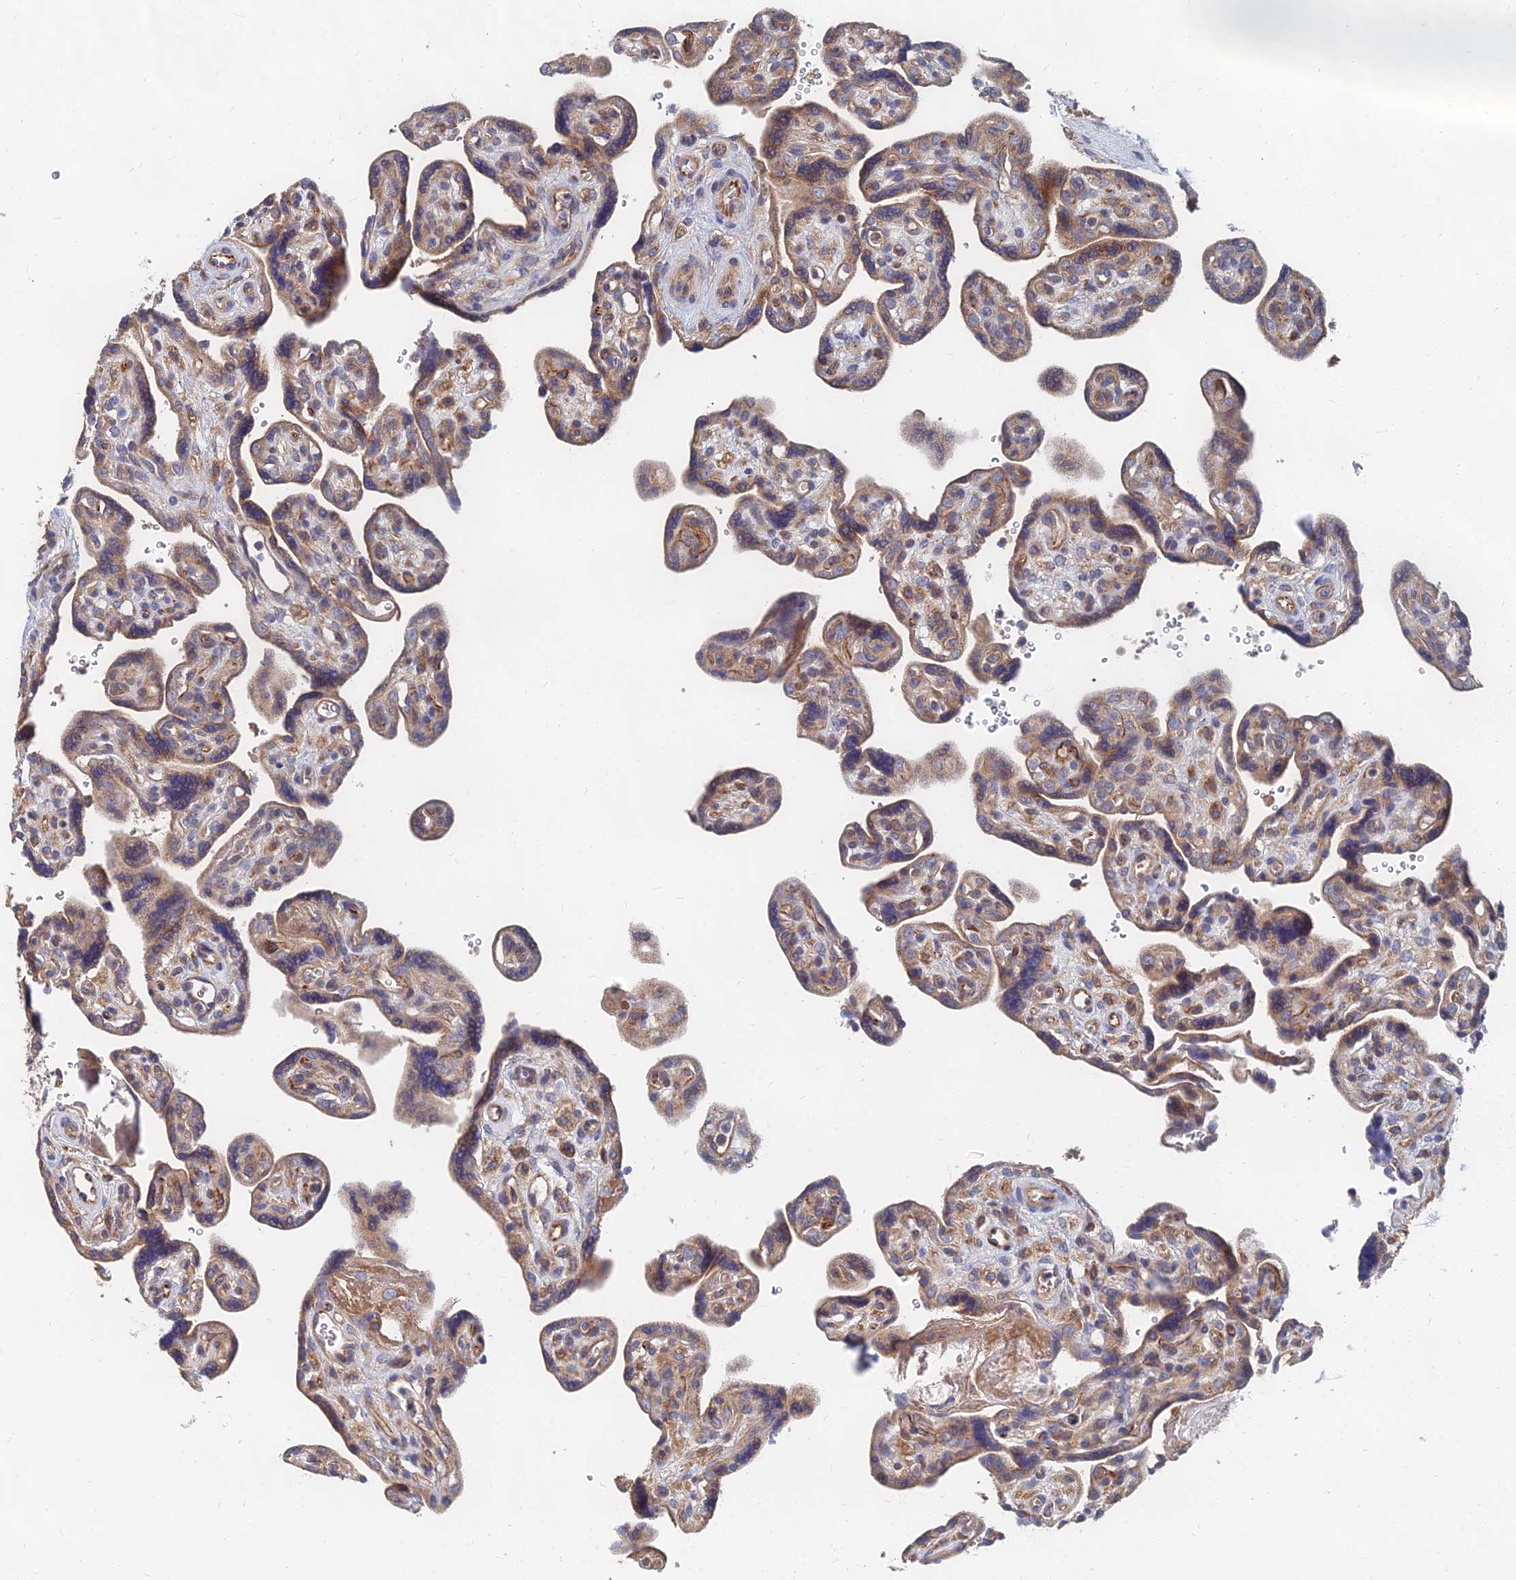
{"staining": {"intensity": "moderate", "quantity": ">75%", "location": "cytoplasmic/membranous"}, "tissue": "placenta", "cell_type": "Trophoblastic cells", "image_type": "normal", "snomed": [{"axis": "morphology", "description": "Normal tissue, NOS"}, {"axis": "topography", "description": "Placenta"}], "caption": "A high-resolution photomicrograph shows IHC staining of unremarkable placenta, which exhibits moderate cytoplasmic/membranous expression in approximately >75% of trophoblastic cells.", "gene": "CCZ1B", "patient": {"sex": "female", "age": 39}}